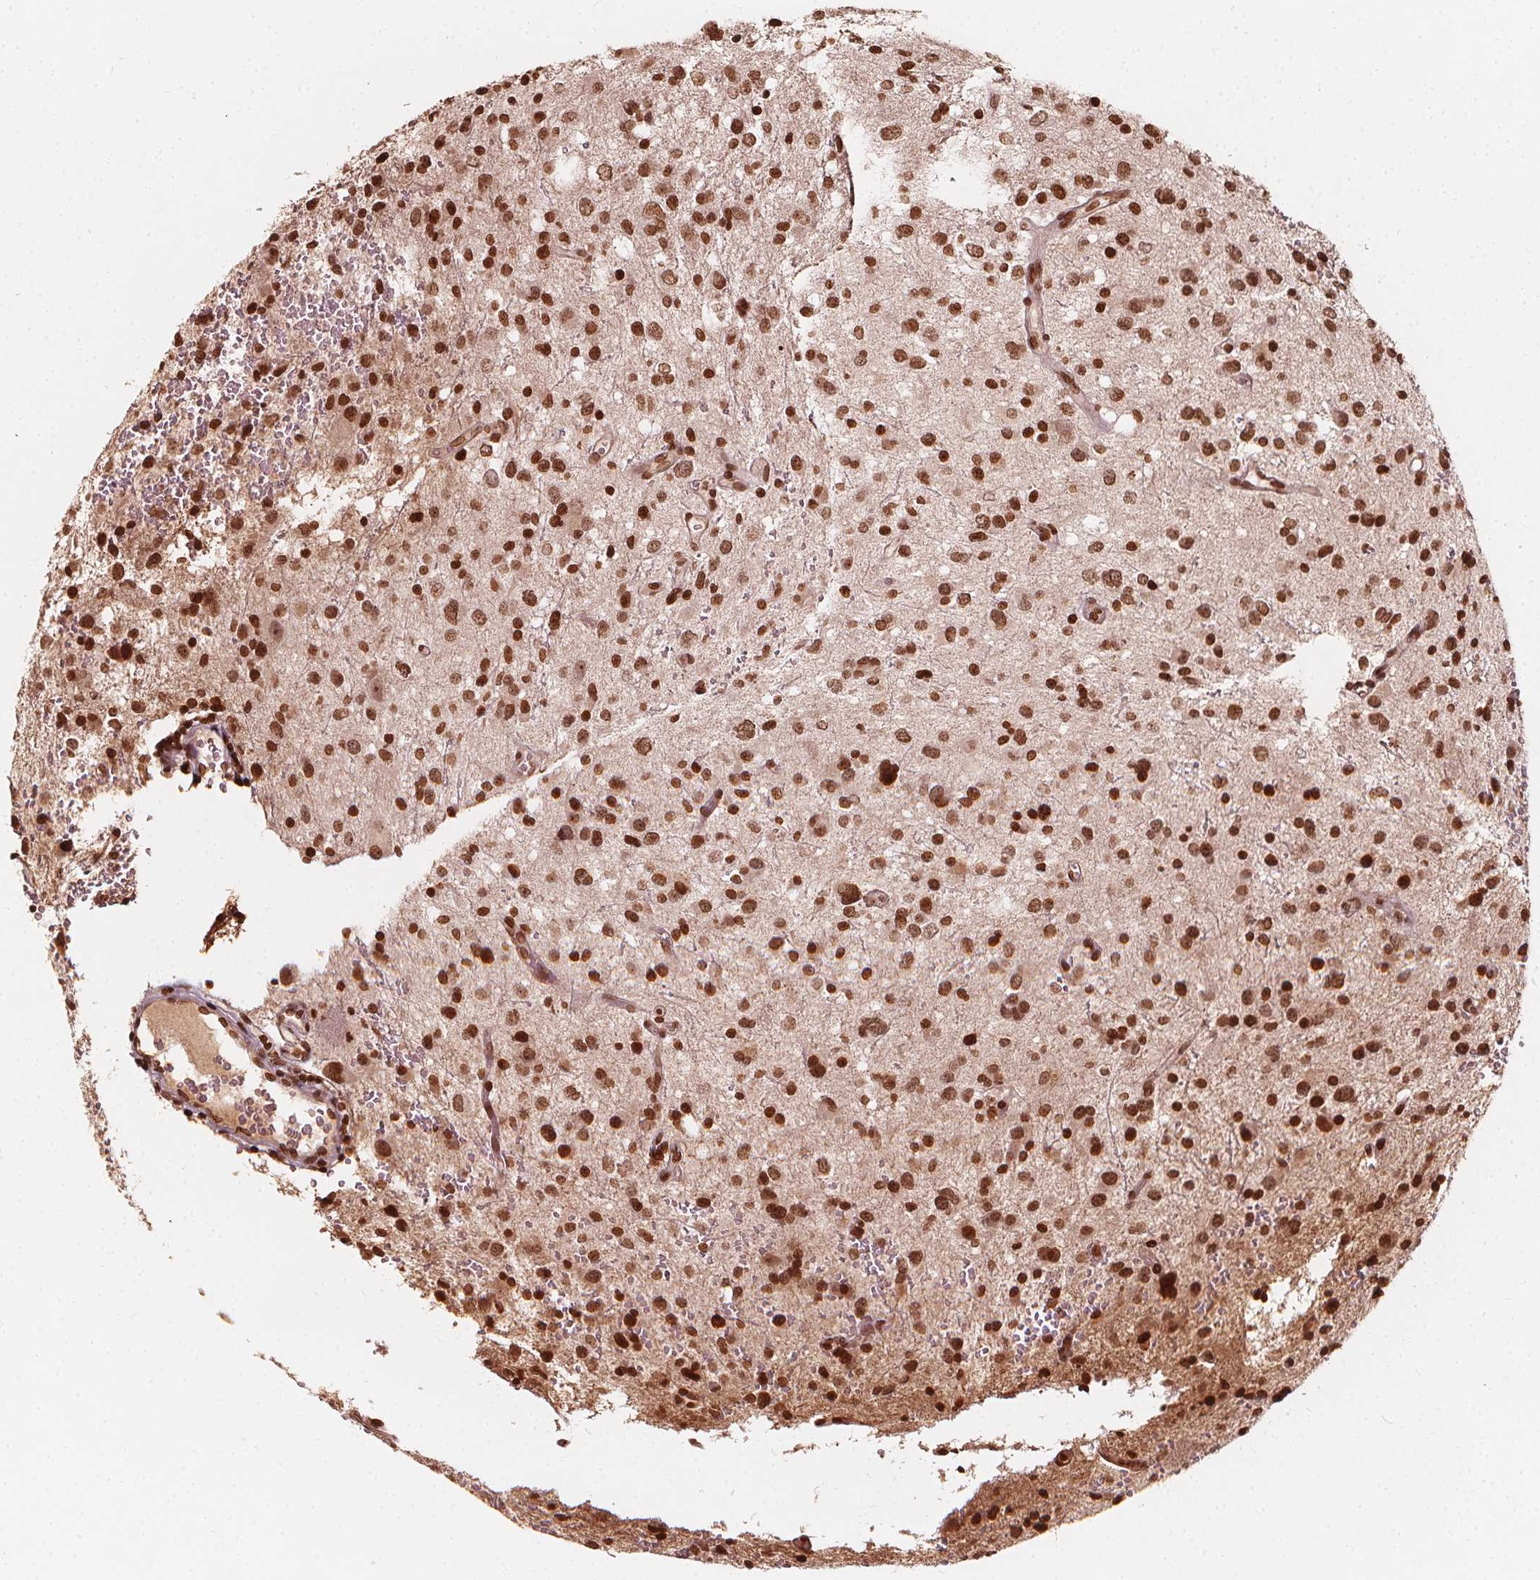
{"staining": {"intensity": "moderate", "quantity": ">75%", "location": "nuclear"}, "tissue": "glioma", "cell_type": "Tumor cells", "image_type": "cancer", "snomed": [{"axis": "morphology", "description": "Glioma, malignant, Low grade"}, {"axis": "topography", "description": "Brain"}], "caption": "This image displays immunohistochemistry (IHC) staining of human glioma, with medium moderate nuclear expression in approximately >75% of tumor cells.", "gene": "H3C14", "patient": {"sex": "male", "age": 43}}